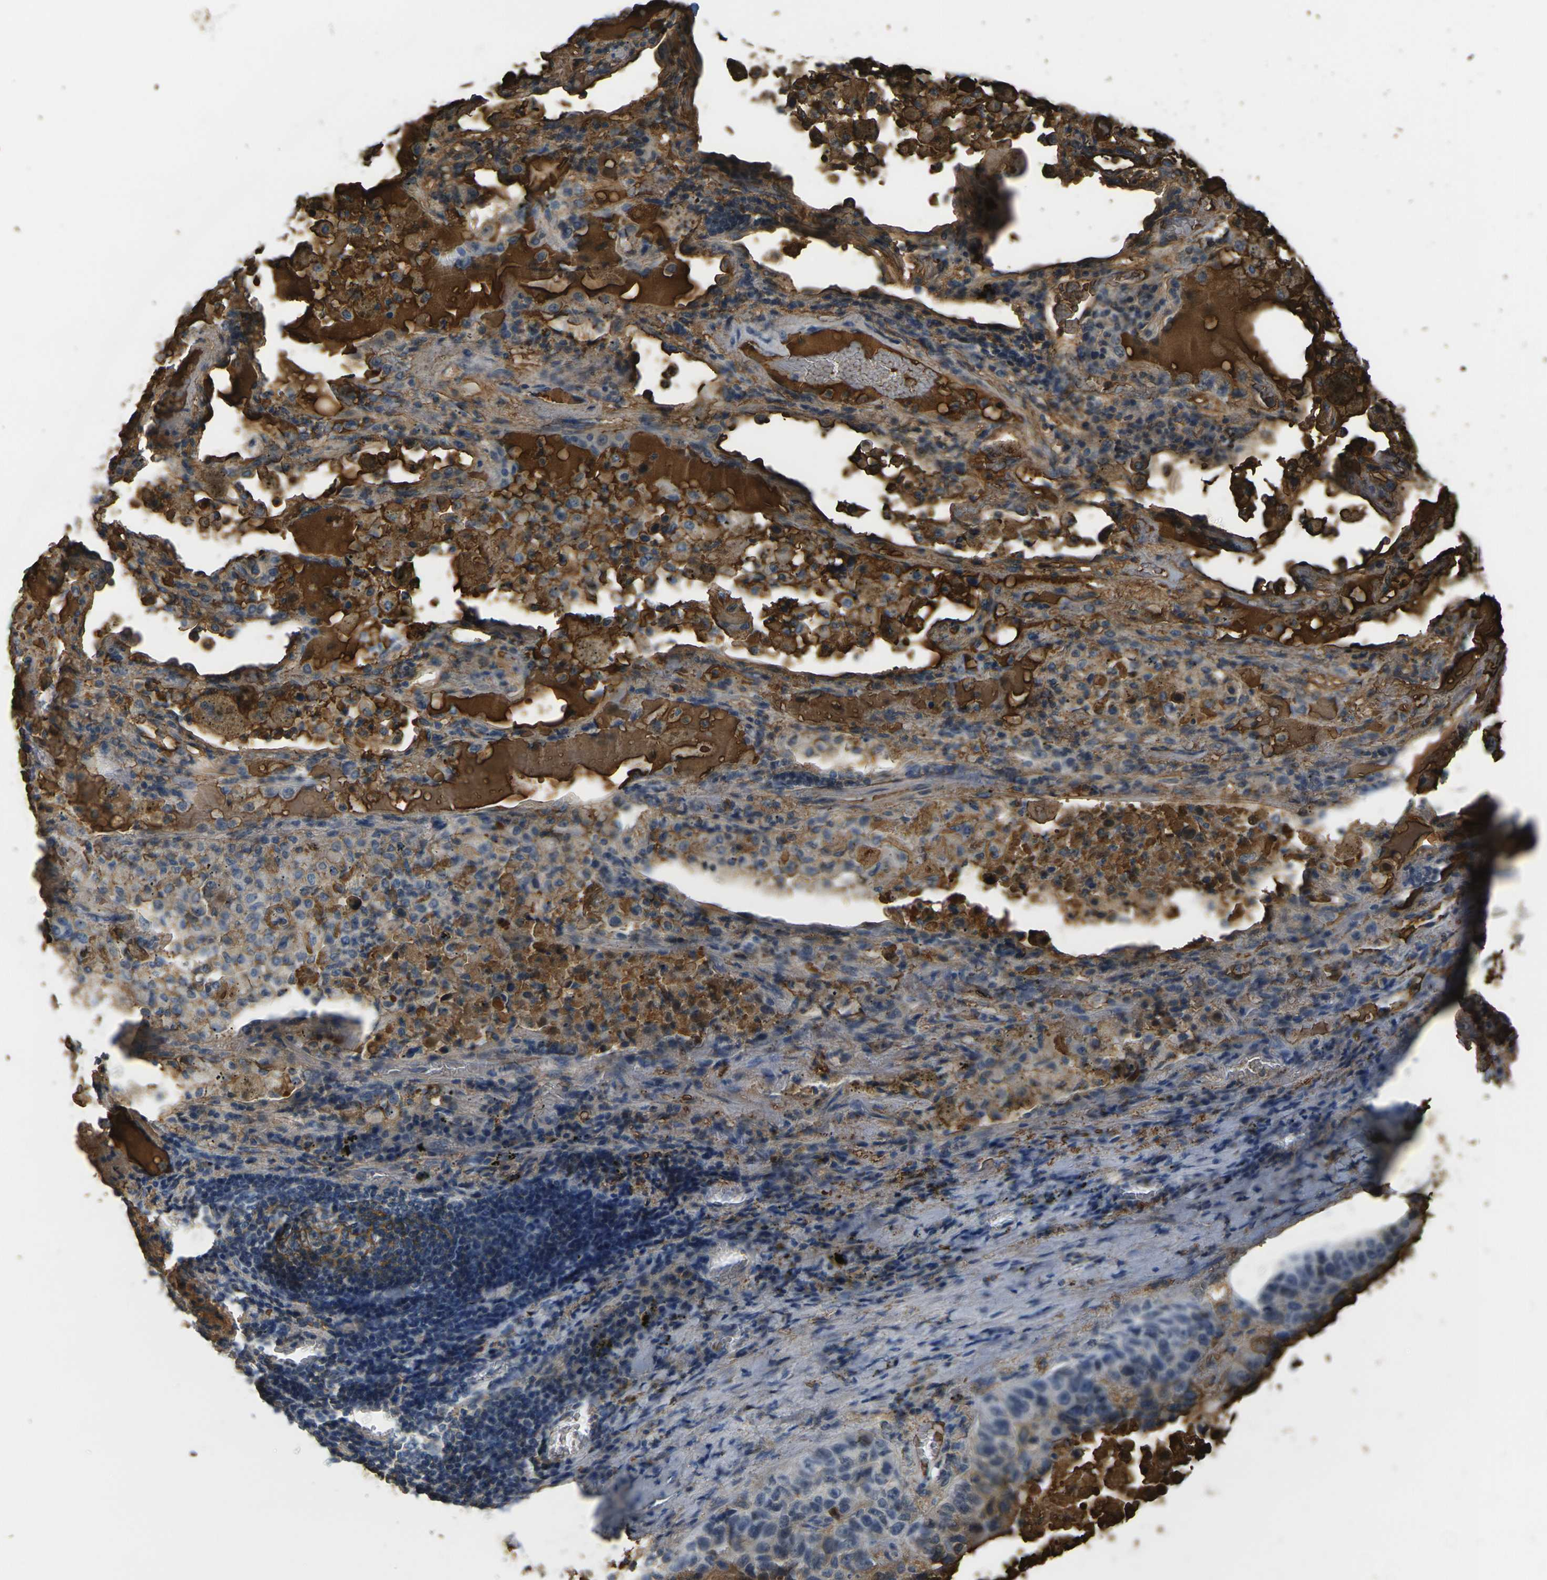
{"staining": {"intensity": "moderate", "quantity": ">75%", "location": "cytoplasmic/membranous"}, "tissue": "lung cancer", "cell_type": "Tumor cells", "image_type": "cancer", "snomed": [{"axis": "morphology", "description": "Squamous cell carcinoma, NOS"}, {"axis": "topography", "description": "Lung"}], "caption": "Immunohistochemical staining of lung cancer (squamous cell carcinoma) displays medium levels of moderate cytoplasmic/membranous staining in about >75% of tumor cells.", "gene": "PLCD1", "patient": {"sex": "male", "age": 57}}